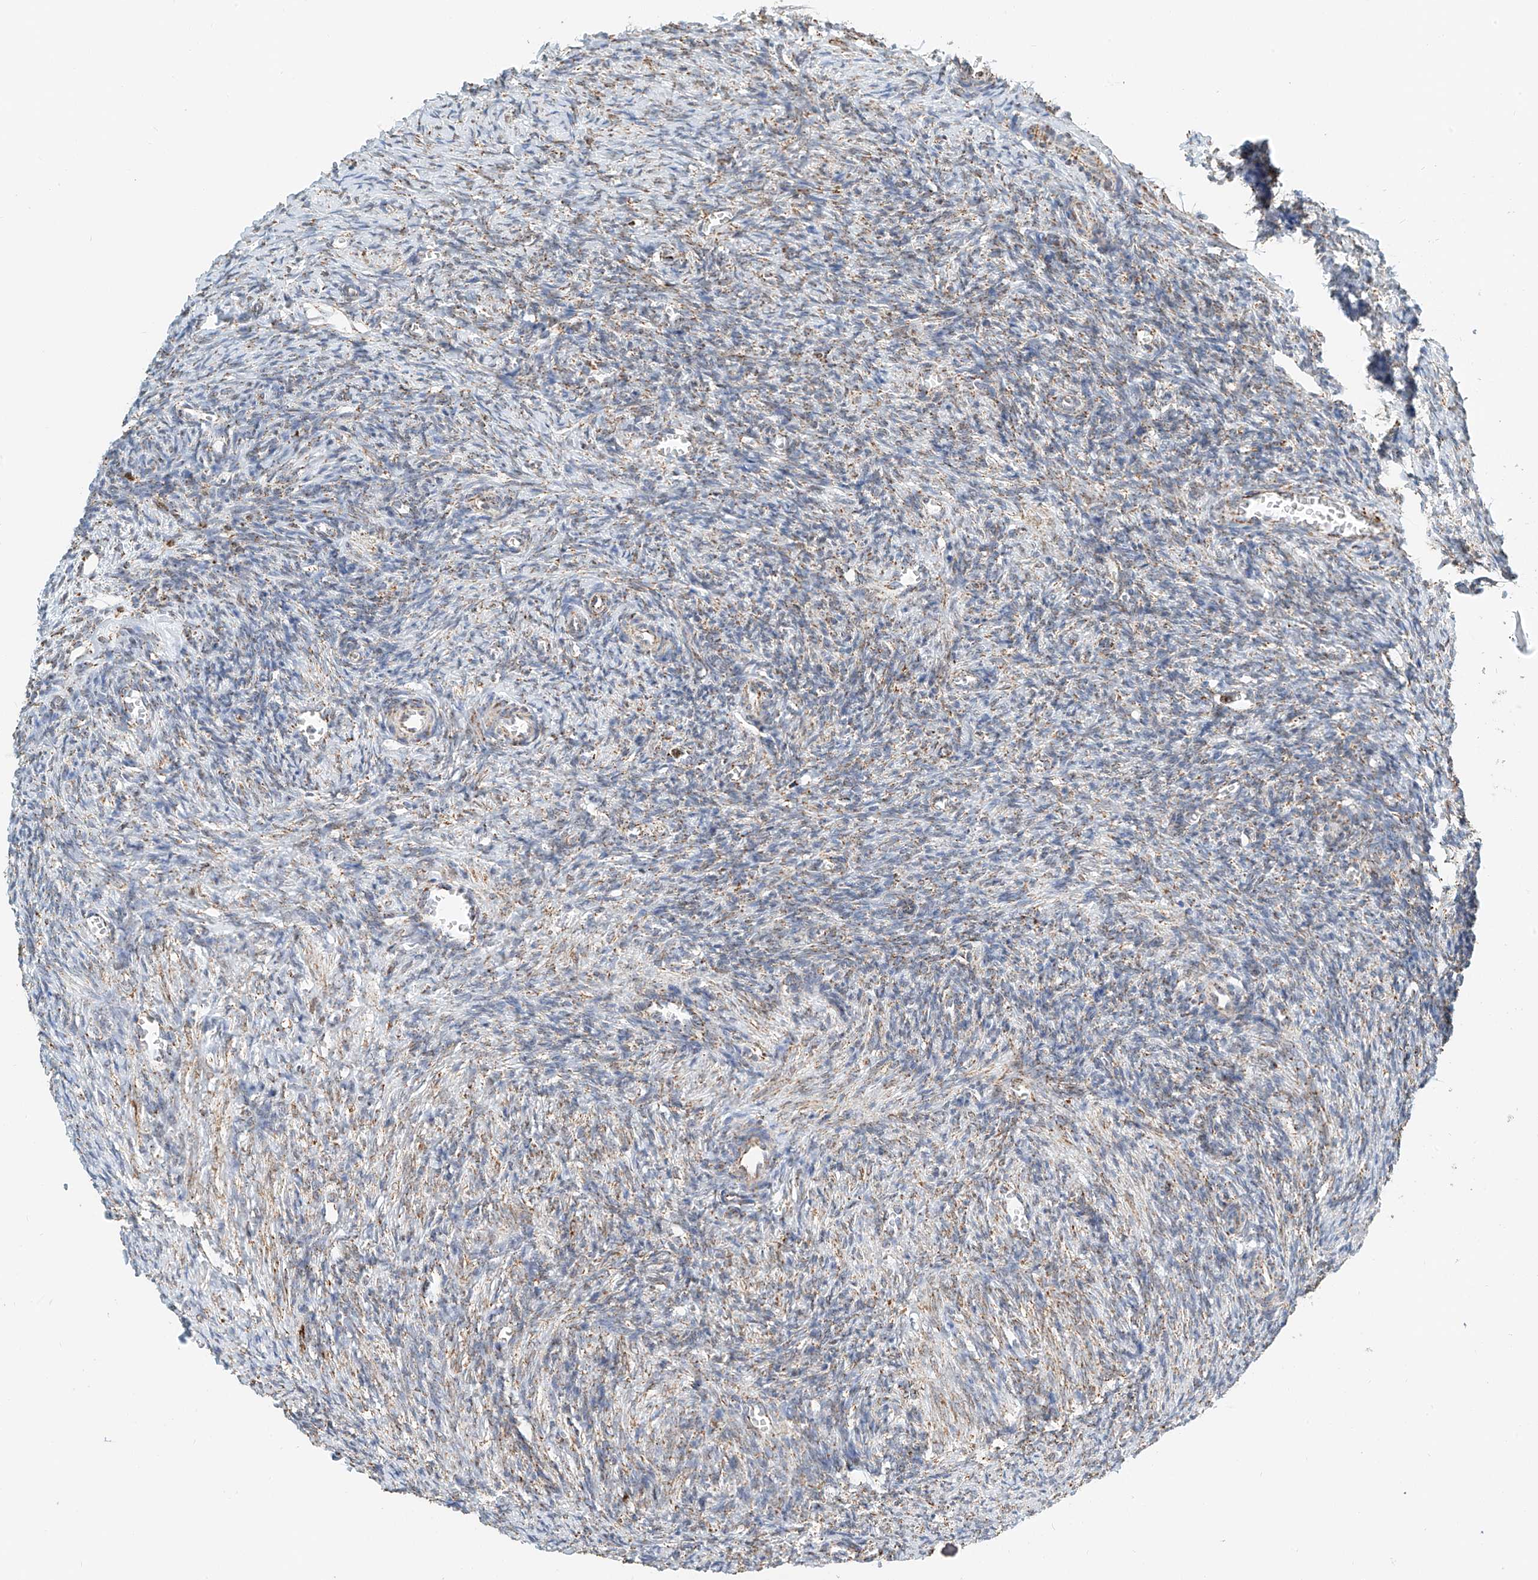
{"staining": {"intensity": "weak", "quantity": "<25%", "location": "cytoplasmic/membranous"}, "tissue": "ovary", "cell_type": "Ovarian stroma cells", "image_type": "normal", "snomed": [{"axis": "morphology", "description": "Normal tissue, NOS"}, {"axis": "topography", "description": "Ovary"}], "caption": "The histopathology image exhibits no significant staining in ovarian stroma cells of ovary.", "gene": "PPA2", "patient": {"sex": "female", "age": 27}}